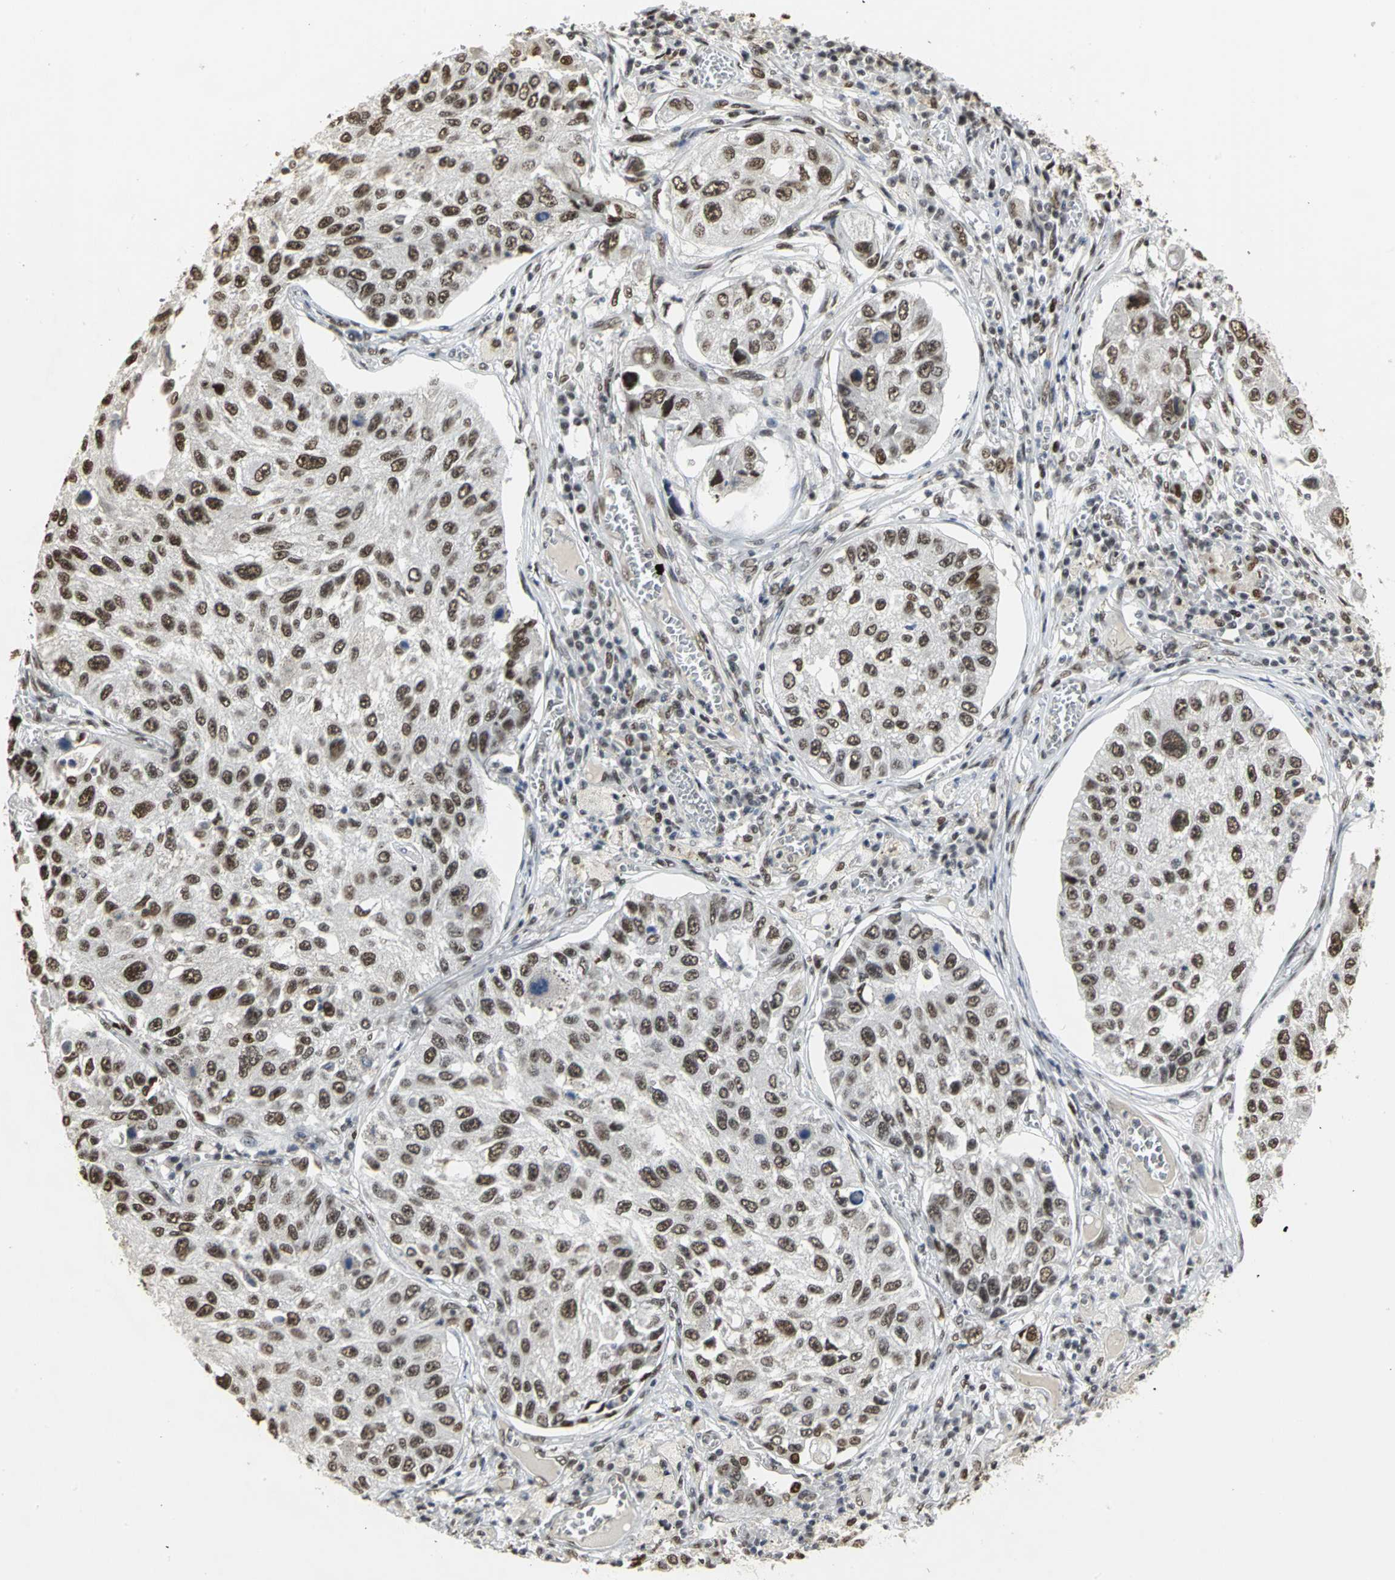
{"staining": {"intensity": "strong", "quantity": ">75%", "location": "nuclear"}, "tissue": "lung cancer", "cell_type": "Tumor cells", "image_type": "cancer", "snomed": [{"axis": "morphology", "description": "Squamous cell carcinoma, NOS"}, {"axis": "topography", "description": "Lung"}], "caption": "Squamous cell carcinoma (lung) stained with a brown dye demonstrates strong nuclear positive expression in approximately >75% of tumor cells.", "gene": "CCDC88C", "patient": {"sex": "male", "age": 71}}